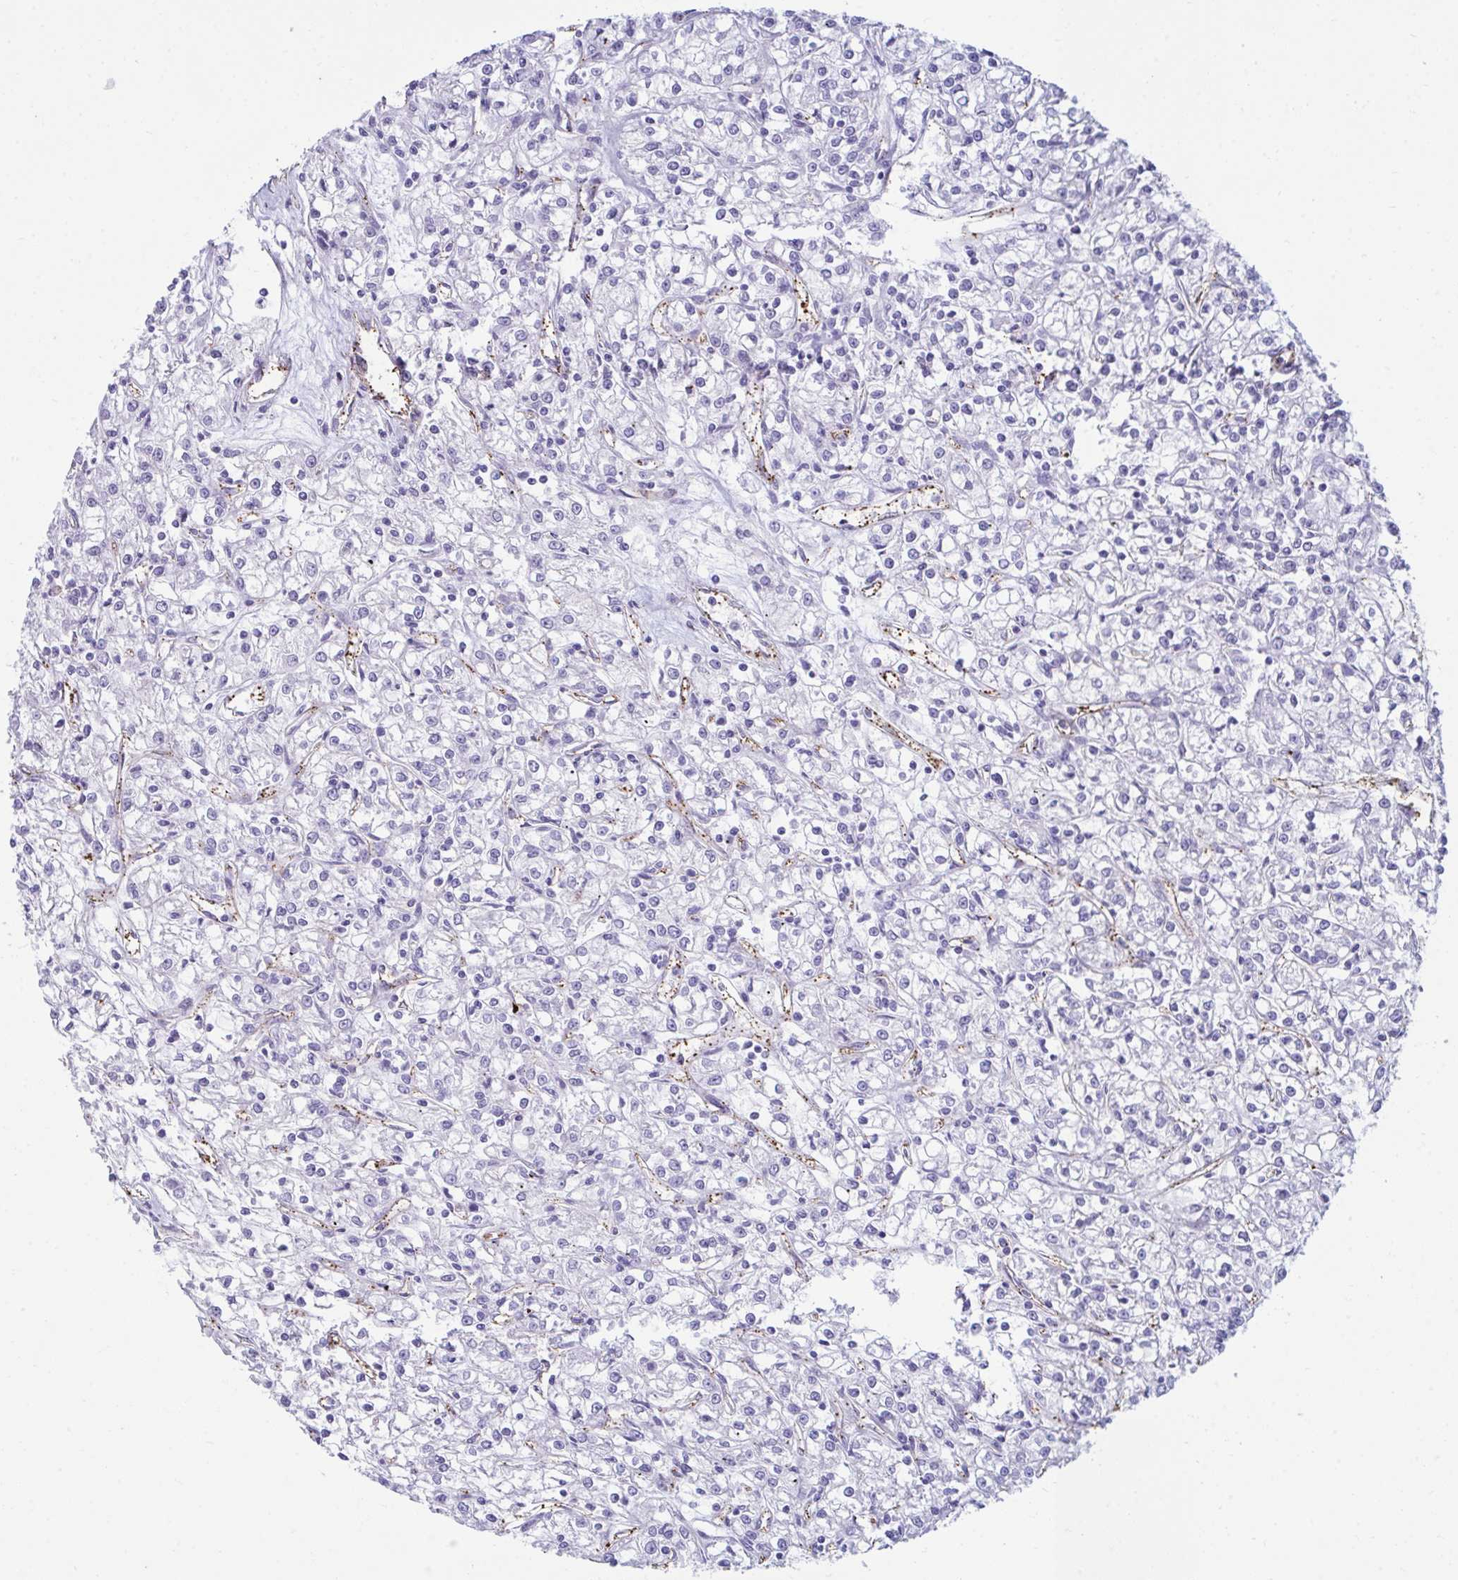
{"staining": {"intensity": "negative", "quantity": "none", "location": "none"}, "tissue": "renal cancer", "cell_type": "Tumor cells", "image_type": "cancer", "snomed": [{"axis": "morphology", "description": "Adenocarcinoma, NOS"}, {"axis": "topography", "description": "Kidney"}], "caption": "Human renal cancer stained for a protein using IHC exhibits no positivity in tumor cells.", "gene": "UBL3", "patient": {"sex": "female", "age": 59}}